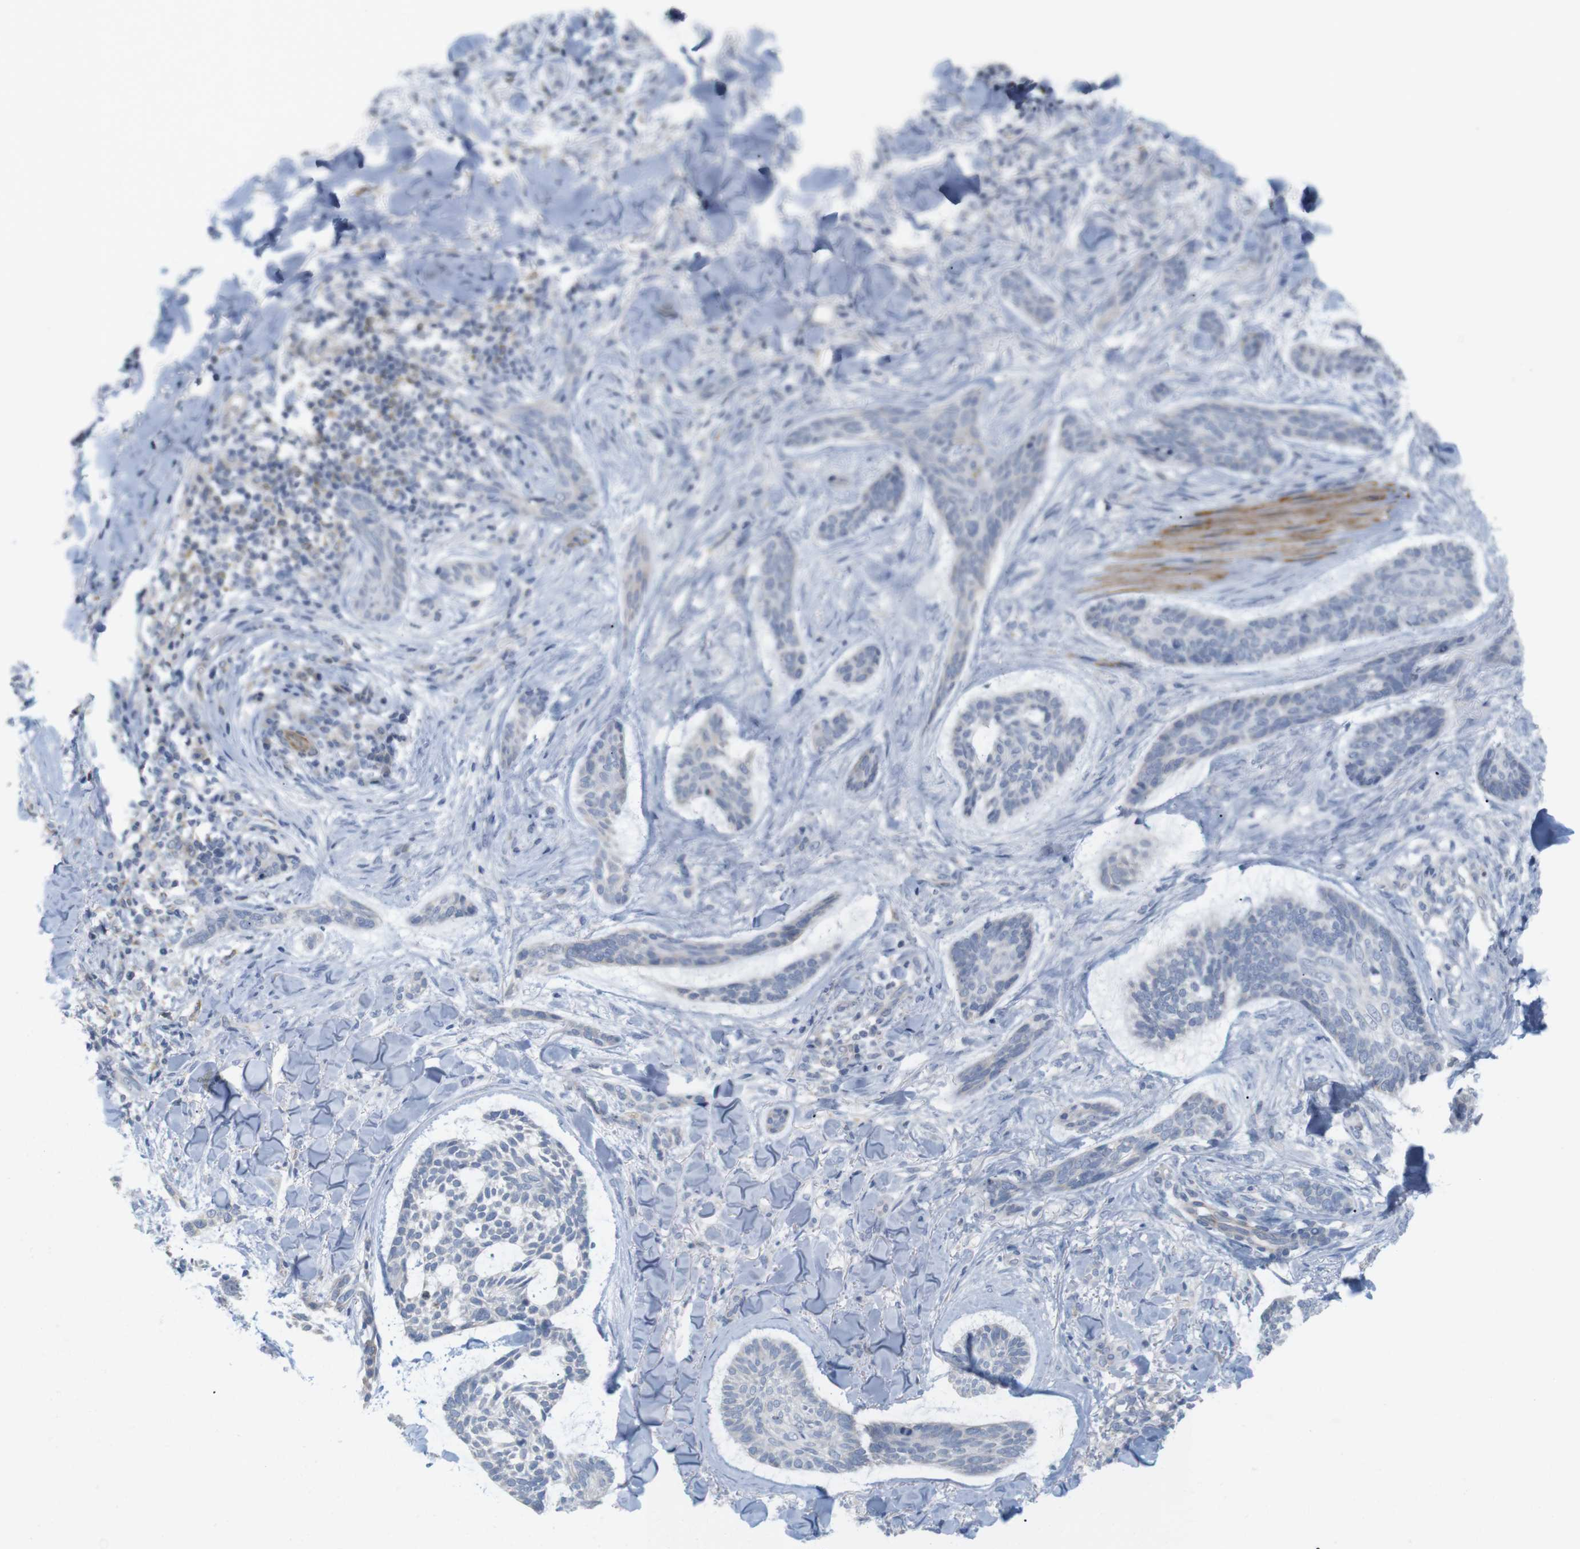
{"staining": {"intensity": "negative", "quantity": "none", "location": "none"}, "tissue": "skin cancer", "cell_type": "Tumor cells", "image_type": "cancer", "snomed": [{"axis": "morphology", "description": "Basal cell carcinoma"}, {"axis": "topography", "description": "Skin"}], "caption": "Immunohistochemistry (IHC) of human skin cancer shows no positivity in tumor cells.", "gene": "ITPR1", "patient": {"sex": "male", "age": 43}}